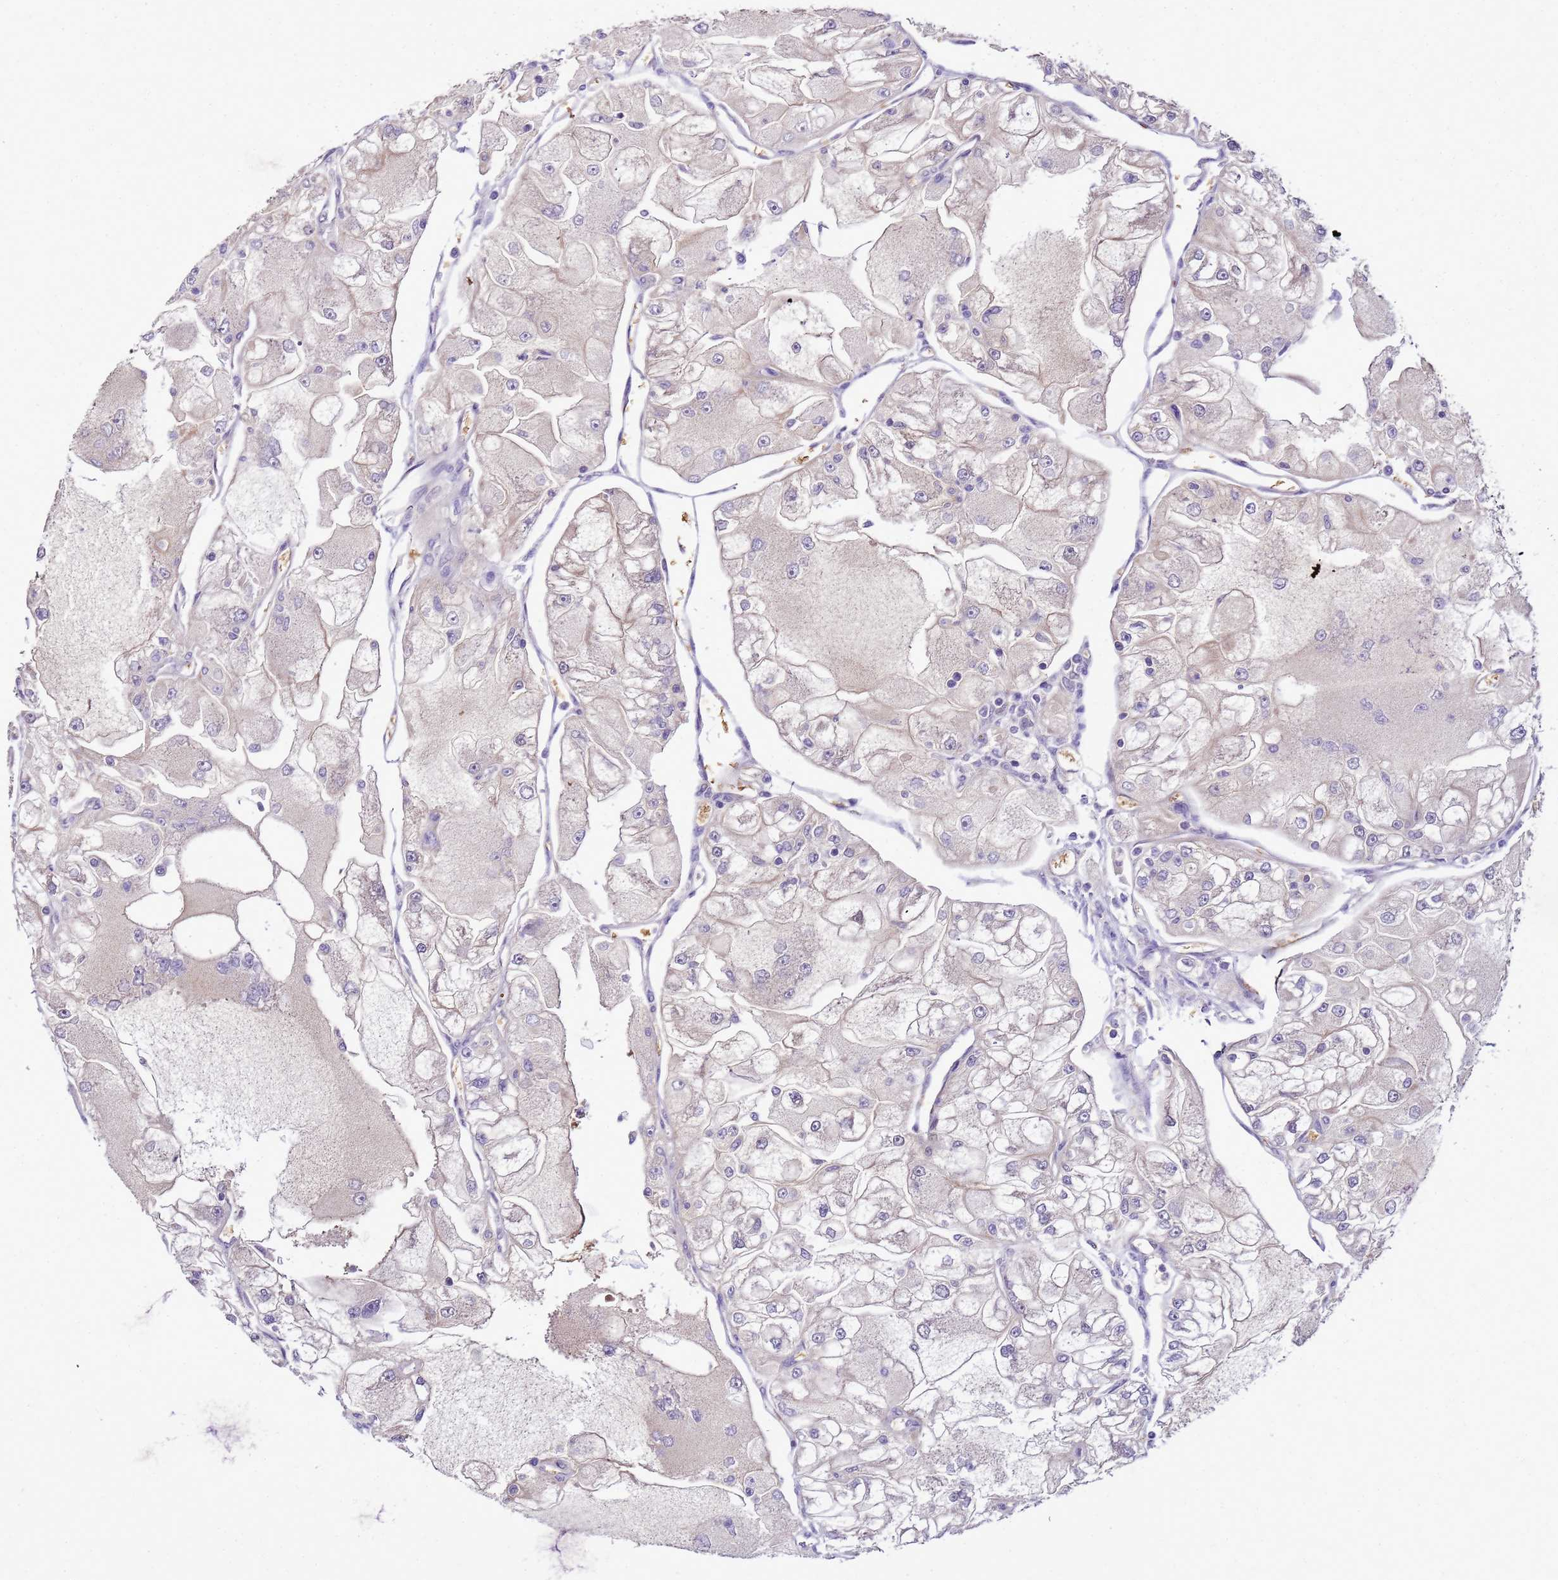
{"staining": {"intensity": "negative", "quantity": "none", "location": "none"}, "tissue": "renal cancer", "cell_type": "Tumor cells", "image_type": "cancer", "snomed": [{"axis": "morphology", "description": "Adenocarcinoma, NOS"}, {"axis": "topography", "description": "Kidney"}], "caption": "DAB immunohistochemical staining of human adenocarcinoma (renal) displays no significant positivity in tumor cells.", "gene": "DDI2", "patient": {"sex": "female", "age": 72}}